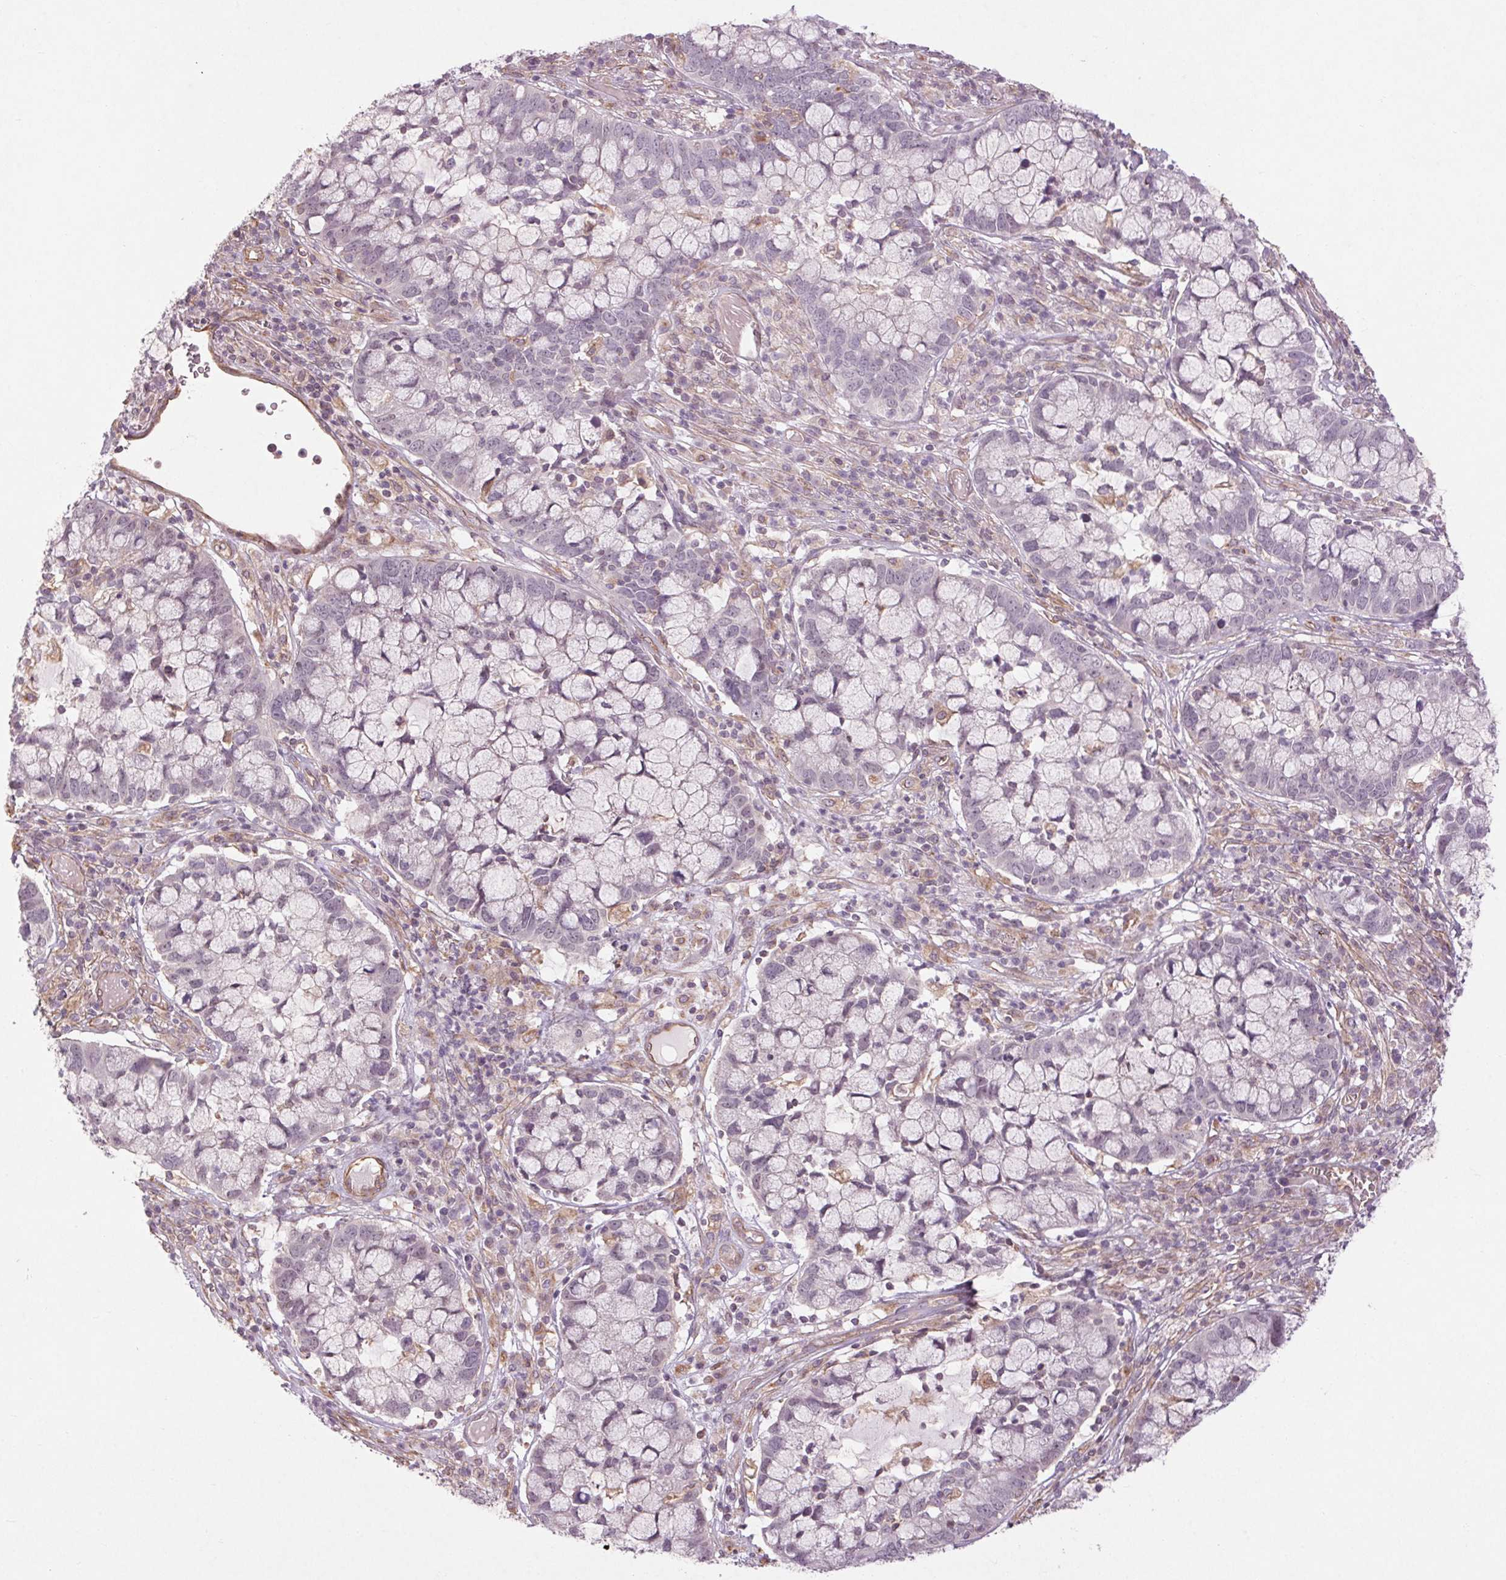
{"staining": {"intensity": "negative", "quantity": "none", "location": "none"}, "tissue": "cervical cancer", "cell_type": "Tumor cells", "image_type": "cancer", "snomed": [{"axis": "morphology", "description": "Adenocarcinoma, NOS"}, {"axis": "topography", "description": "Cervix"}], "caption": "Cervical adenocarcinoma was stained to show a protein in brown. There is no significant positivity in tumor cells. (Brightfield microscopy of DAB (3,3'-diaminobenzidine) immunohistochemistry at high magnification).", "gene": "CCSER1", "patient": {"sex": "female", "age": 40}}